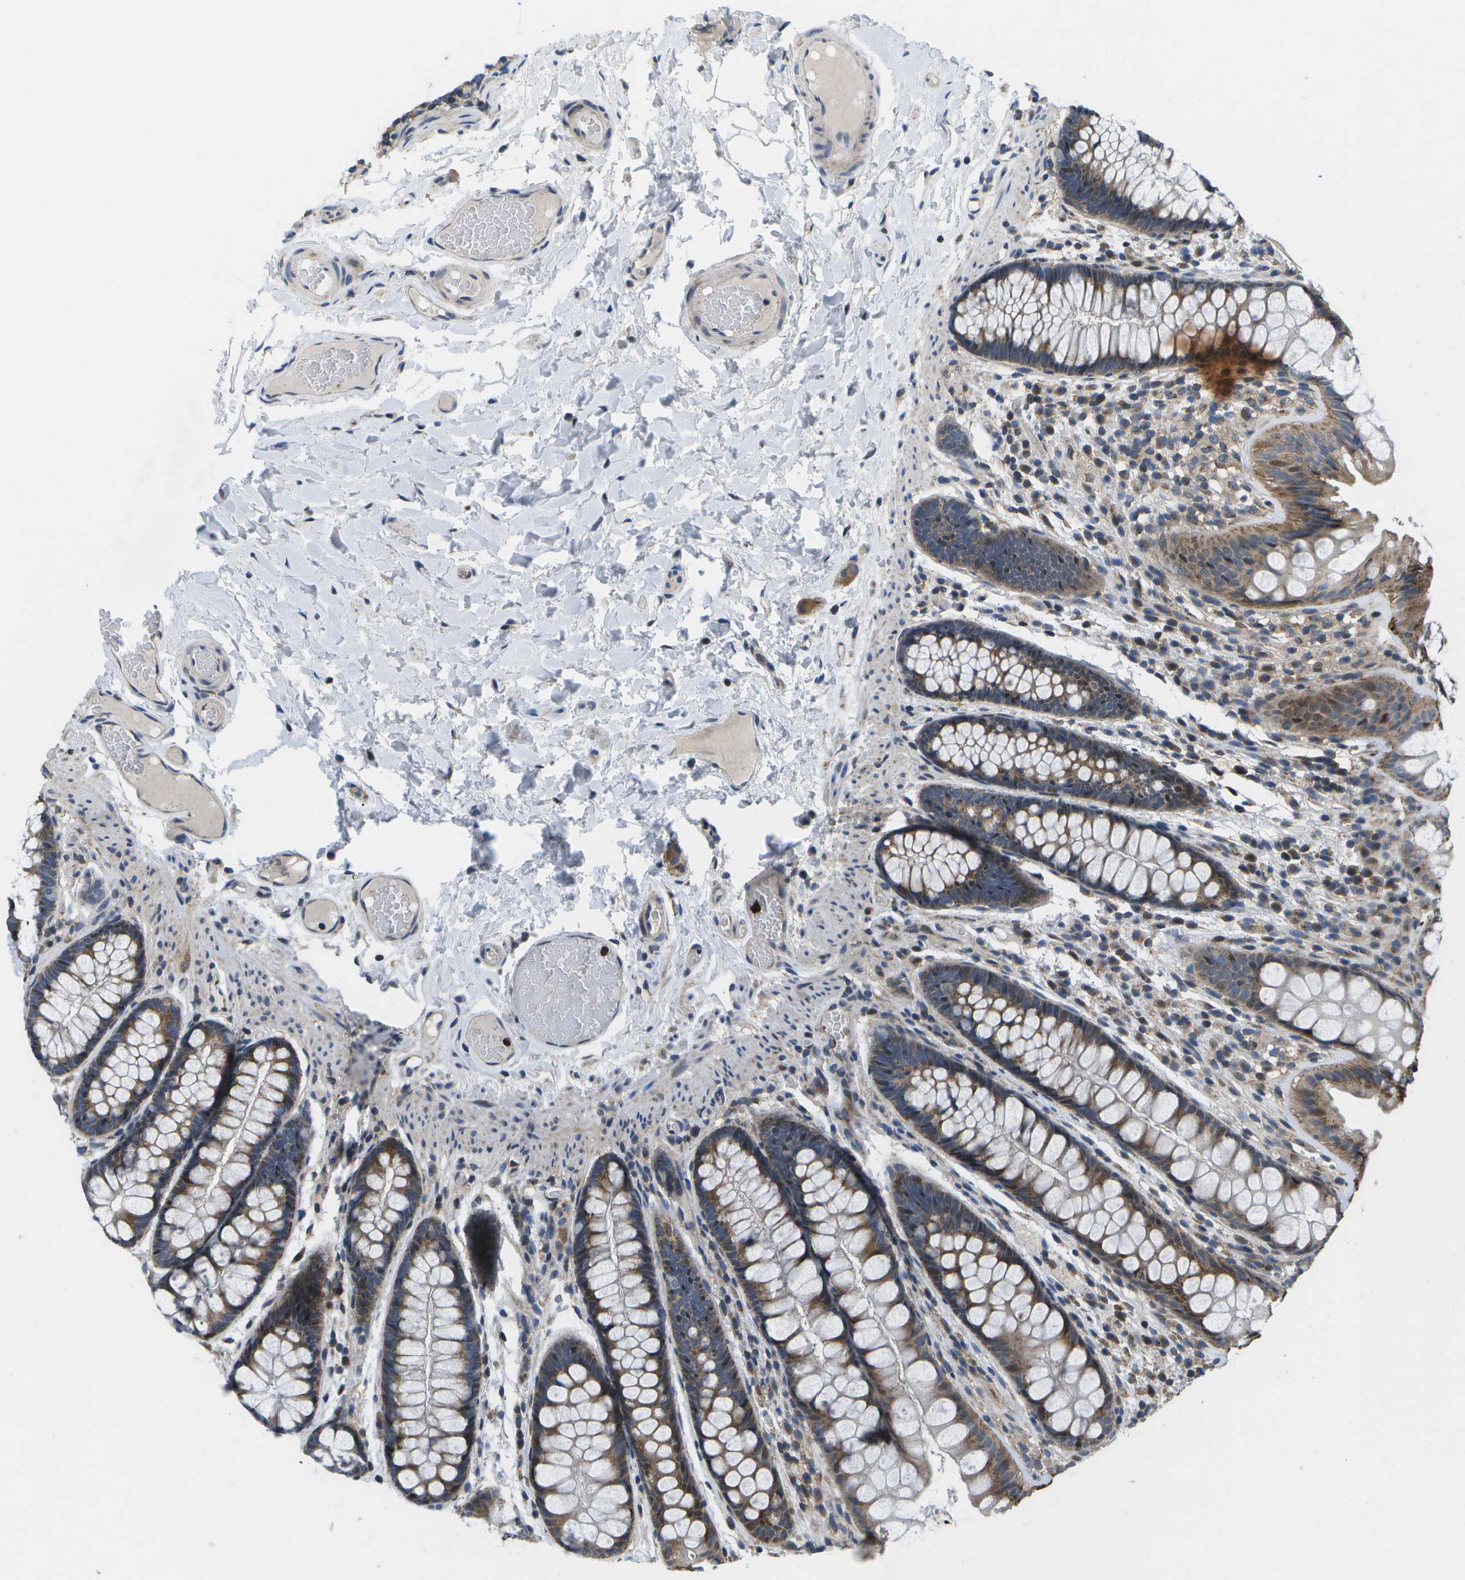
{"staining": {"intensity": "weak", "quantity": ">75%", "location": "cytoplasmic/membranous"}, "tissue": "colon", "cell_type": "Endothelial cells", "image_type": "normal", "snomed": [{"axis": "morphology", "description": "Normal tissue, NOS"}, {"axis": "topography", "description": "Colon"}], "caption": "An image of human colon stained for a protein exhibits weak cytoplasmic/membranous brown staining in endothelial cells.", "gene": "GALNT15", "patient": {"sex": "female", "age": 56}}